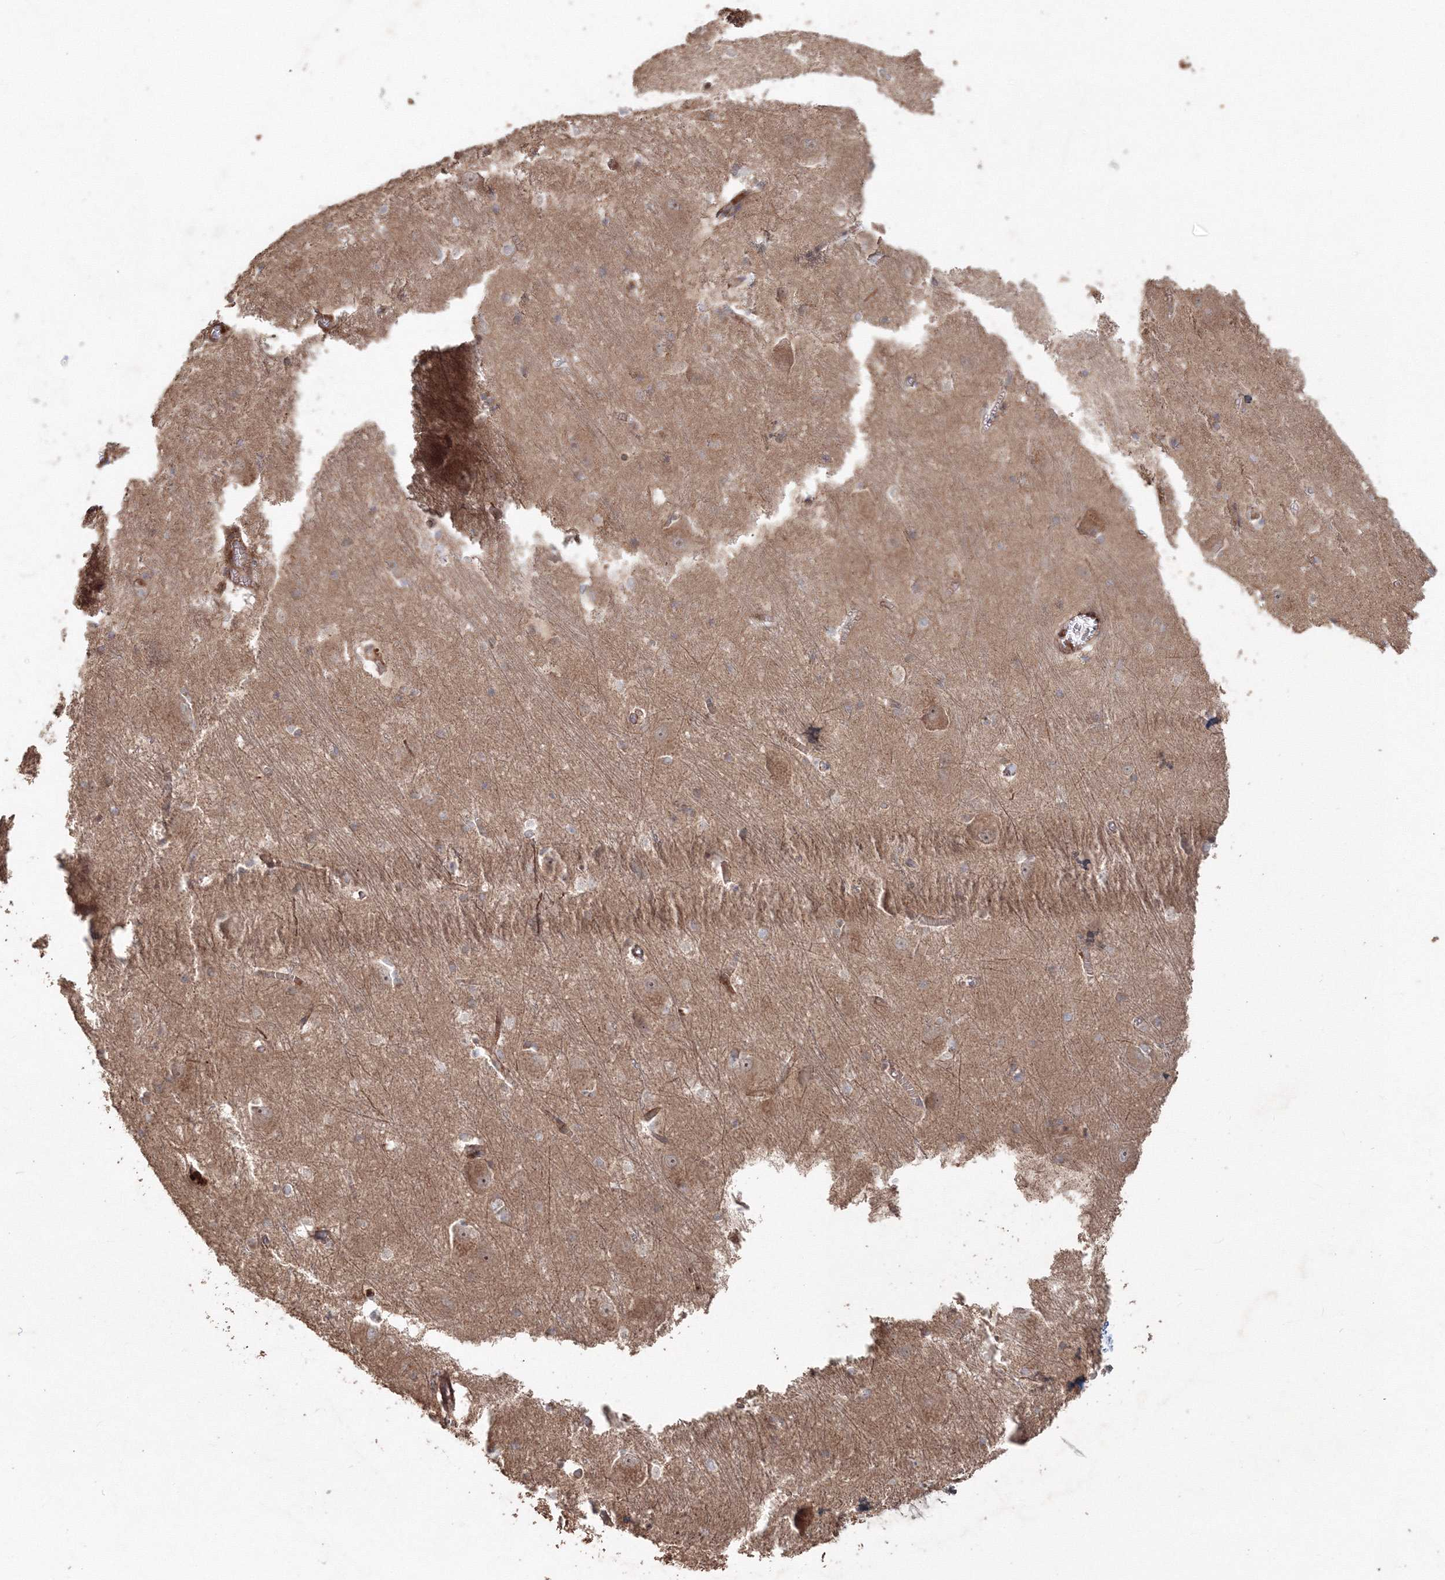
{"staining": {"intensity": "moderate", "quantity": "<25%", "location": "cytoplasmic/membranous"}, "tissue": "caudate", "cell_type": "Glial cells", "image_type": "normal", "snomed": [{"axis": "morphology", "description": "Normal tissue, NOS"}, {"axis": "topography", "description": "Lateral ventricle wall"}], "caption": "A high-resolution micrograph shows immunohistochemistry (IHC) staining of benign caudate, which shows moderate cytoplasmic/membranous staining in approximately <25% of glial cells.", "gene": "ANAPC16", "patient": {"sex": "male", "age": 37}}